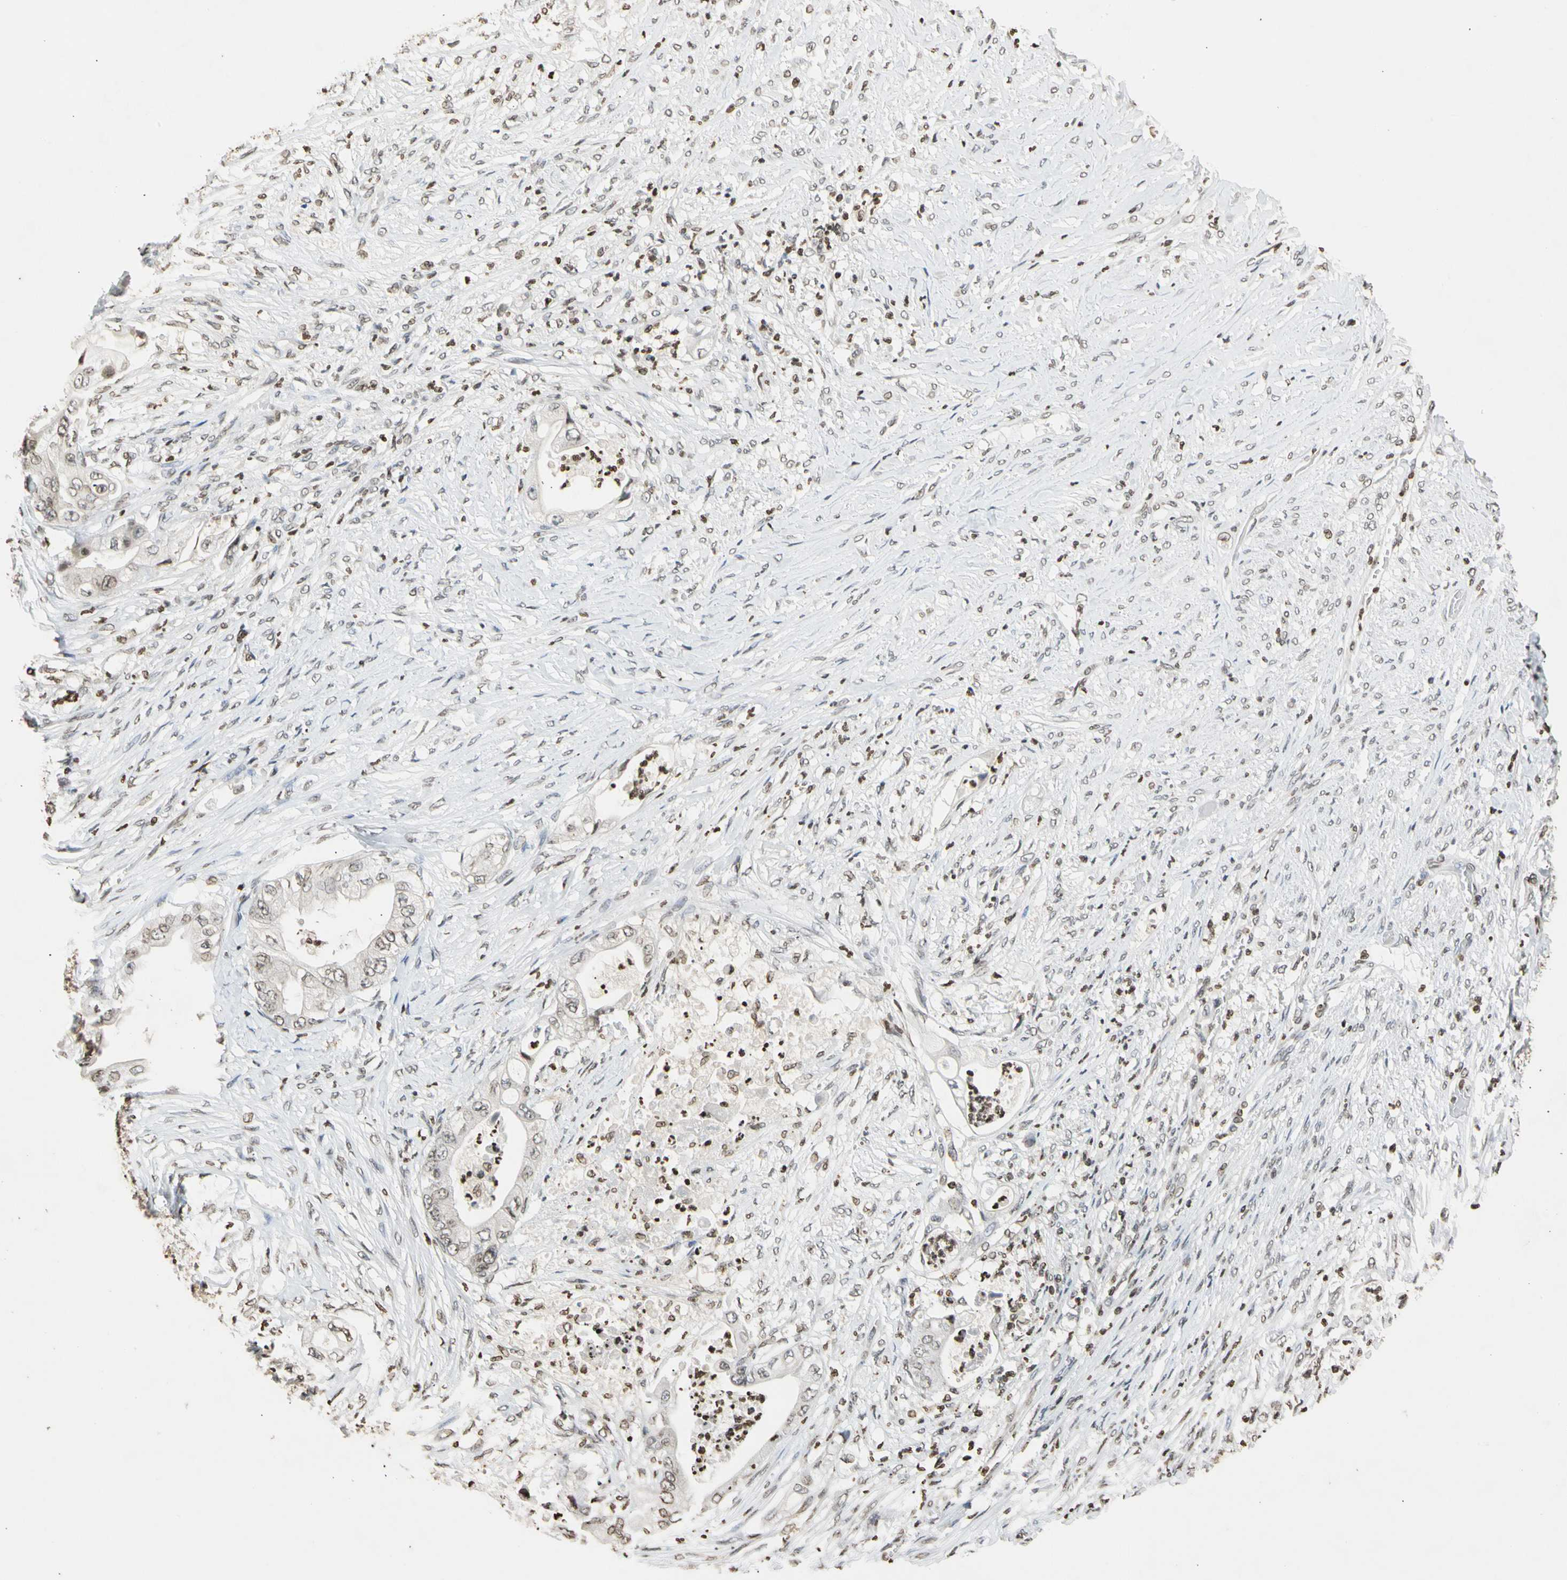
{"staining": {"intensity": "negative", "quantity": "none", "location": "none"}, "tissue": "stomach cancer", "cell_type": "Tumor cells", "image_type": "cancer", "snomed": [{"axis": "morphology", "description": "Adenocarcinoma, NOS"}, {"axis": "topography", "description": "Stomach"}], "caption": "Stomach adenocarcinoma was stained to show a protein in brown. There is no significant staining in tumor cells.", "gene": "GPX4", "patient": {"sex": "female", "age": 73}}